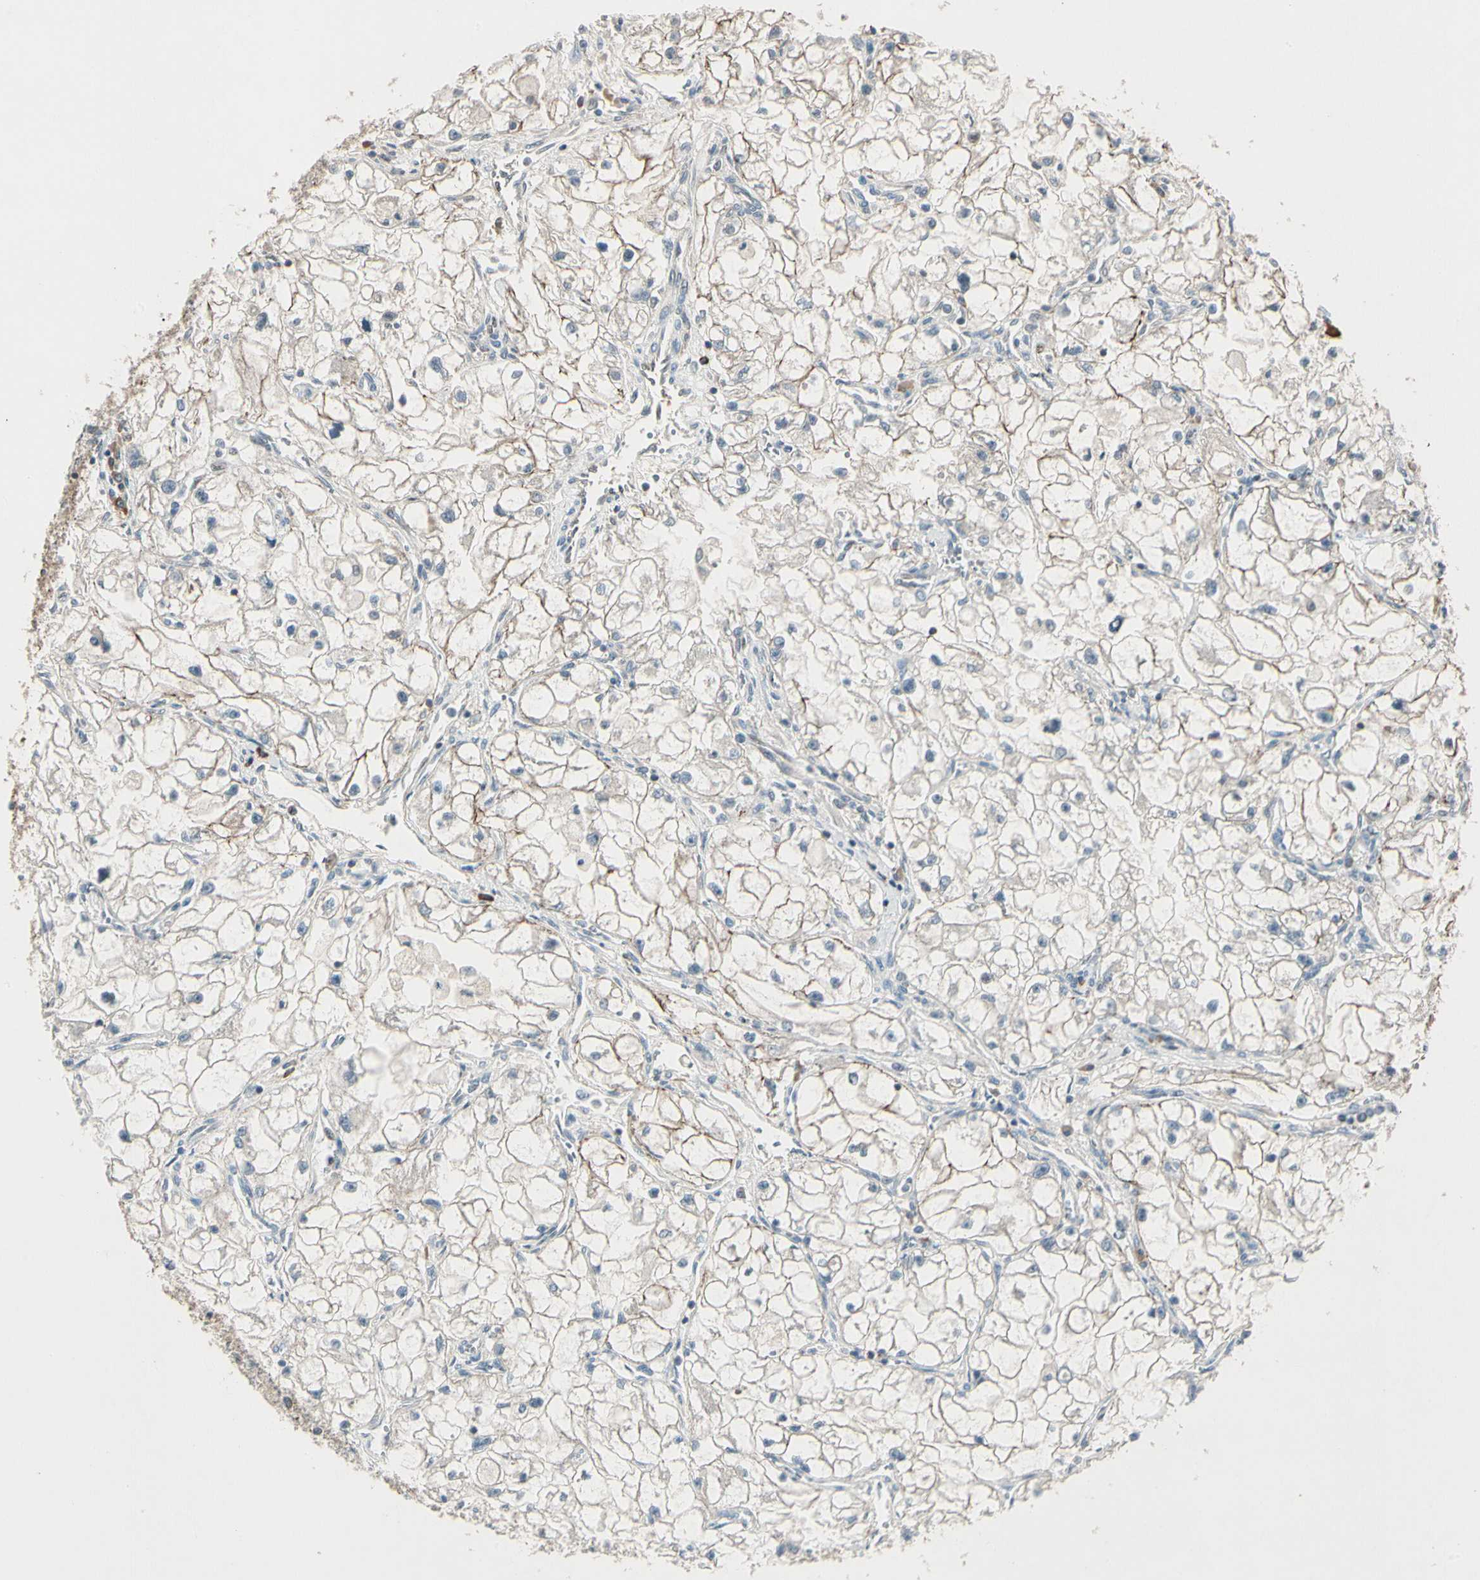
{"staining": {"intensity": "moderate", "quantity": ">75%", "location": "cytoplasmic/membranous"}, "tissue": "renal cancer", "cell_type": "Tumor cells", "image_type": "cancer", "snomed": [{"axis": "morphology", "description": "Adenocarcinoma, NOS"}, {"axis": "topography", "description": "Kidney"}], "caption": "Brown immunohistochemical staining in adenocarcinoma (renal) reveals moderate cytoplasmic/membranous positivity in about >75% of tumor cells.", "gene": "CDH6", "patient": {"sex": "female", "age": 70}}